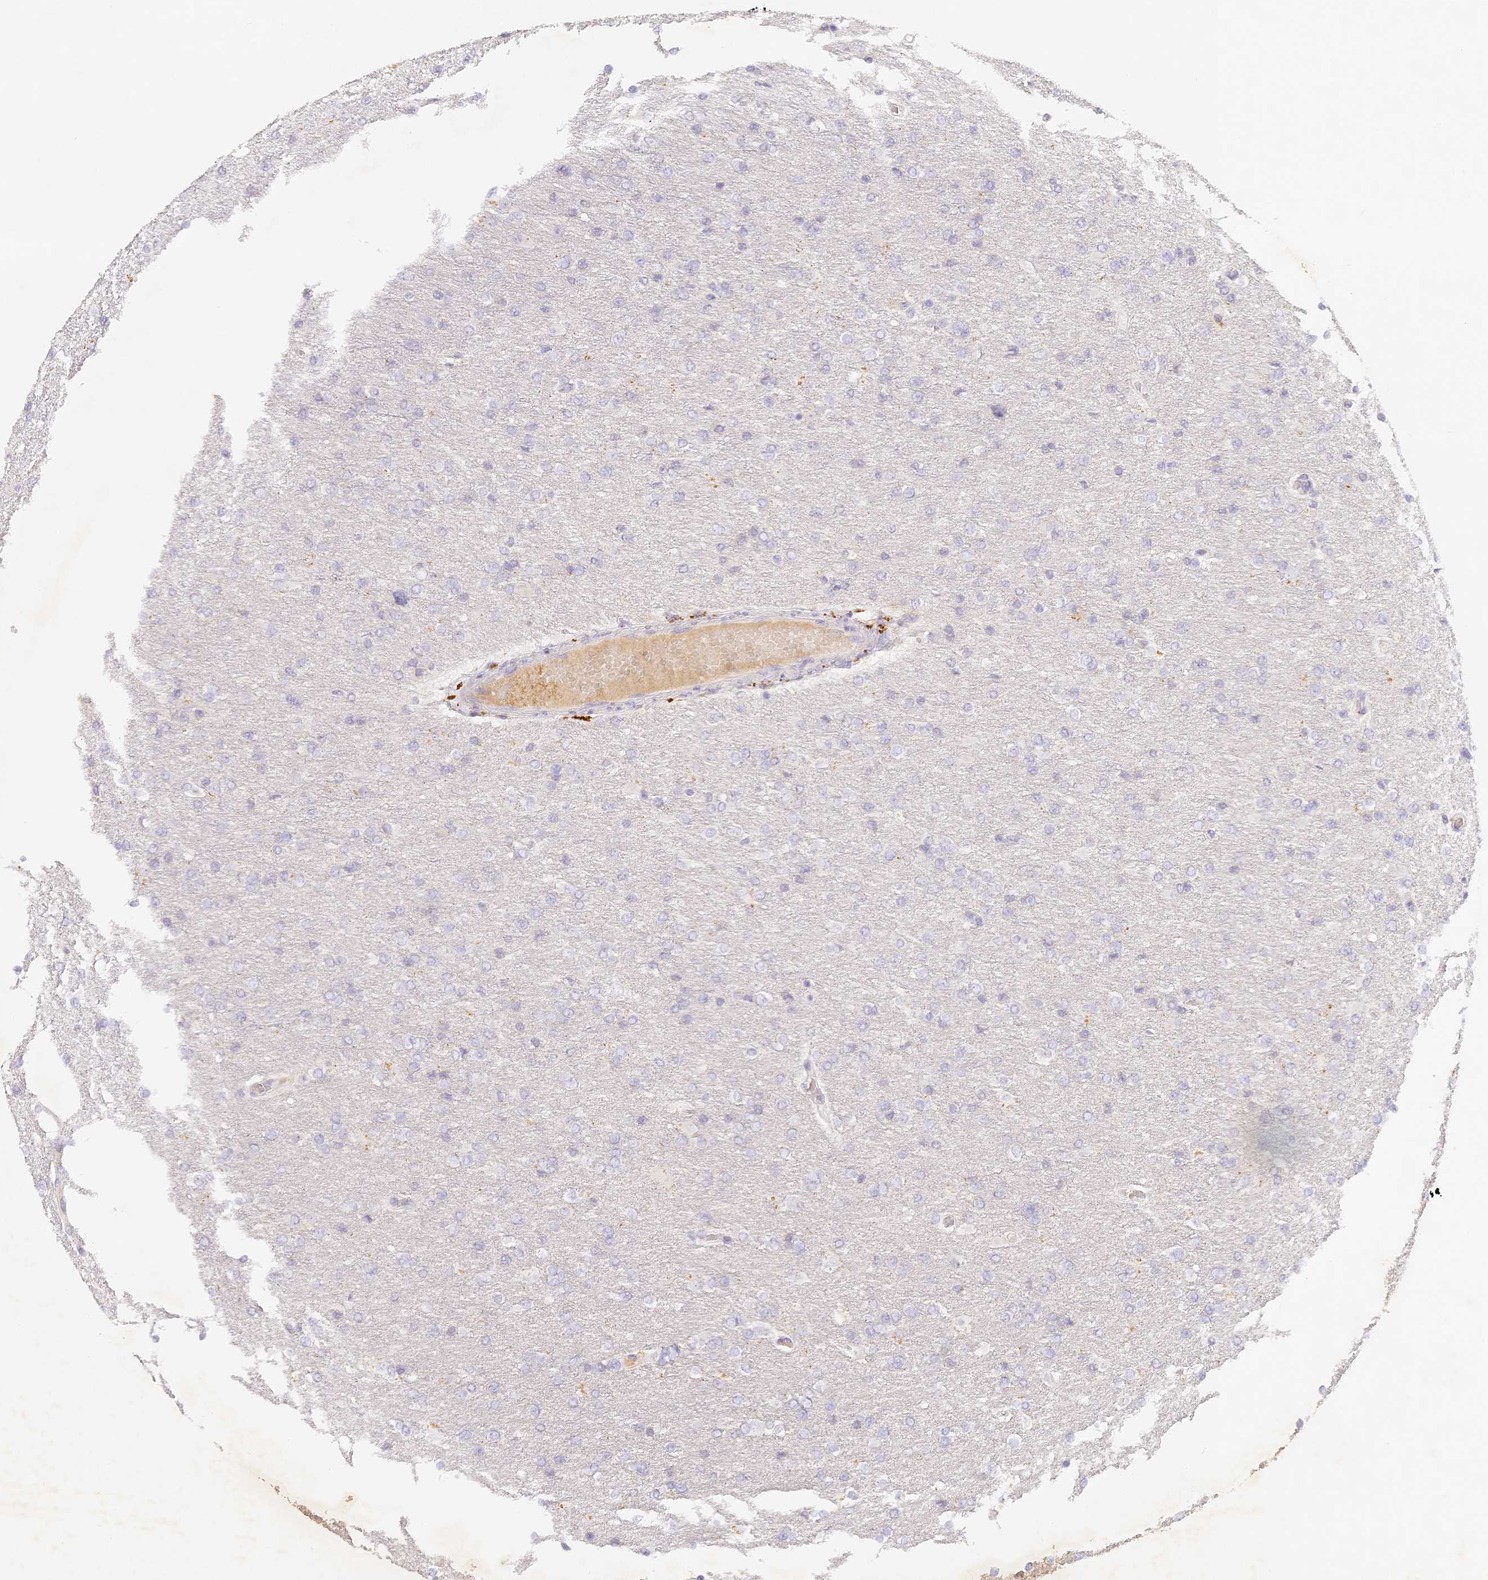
{"staining": {"intensity": "negative", "quantity": "none", "location": "none"}, "tissue": "glioma", "cell_type": "Tumor cells", "image_type": "cancer", "snomed": [{"axis": "morphology", "description": "Glioma, malignant, High grade"}, {"axis": "topography", "description": "Cerebral cortex"}], "caption": "IHC photomicrograph of human malignant high-grade glioma stained for a protein (brown), which exhibits no positivity in tumor cells. Nuclei are stained in blue.", "gene": "ELL3", "patient": {"sex": "female", "age": 36}}